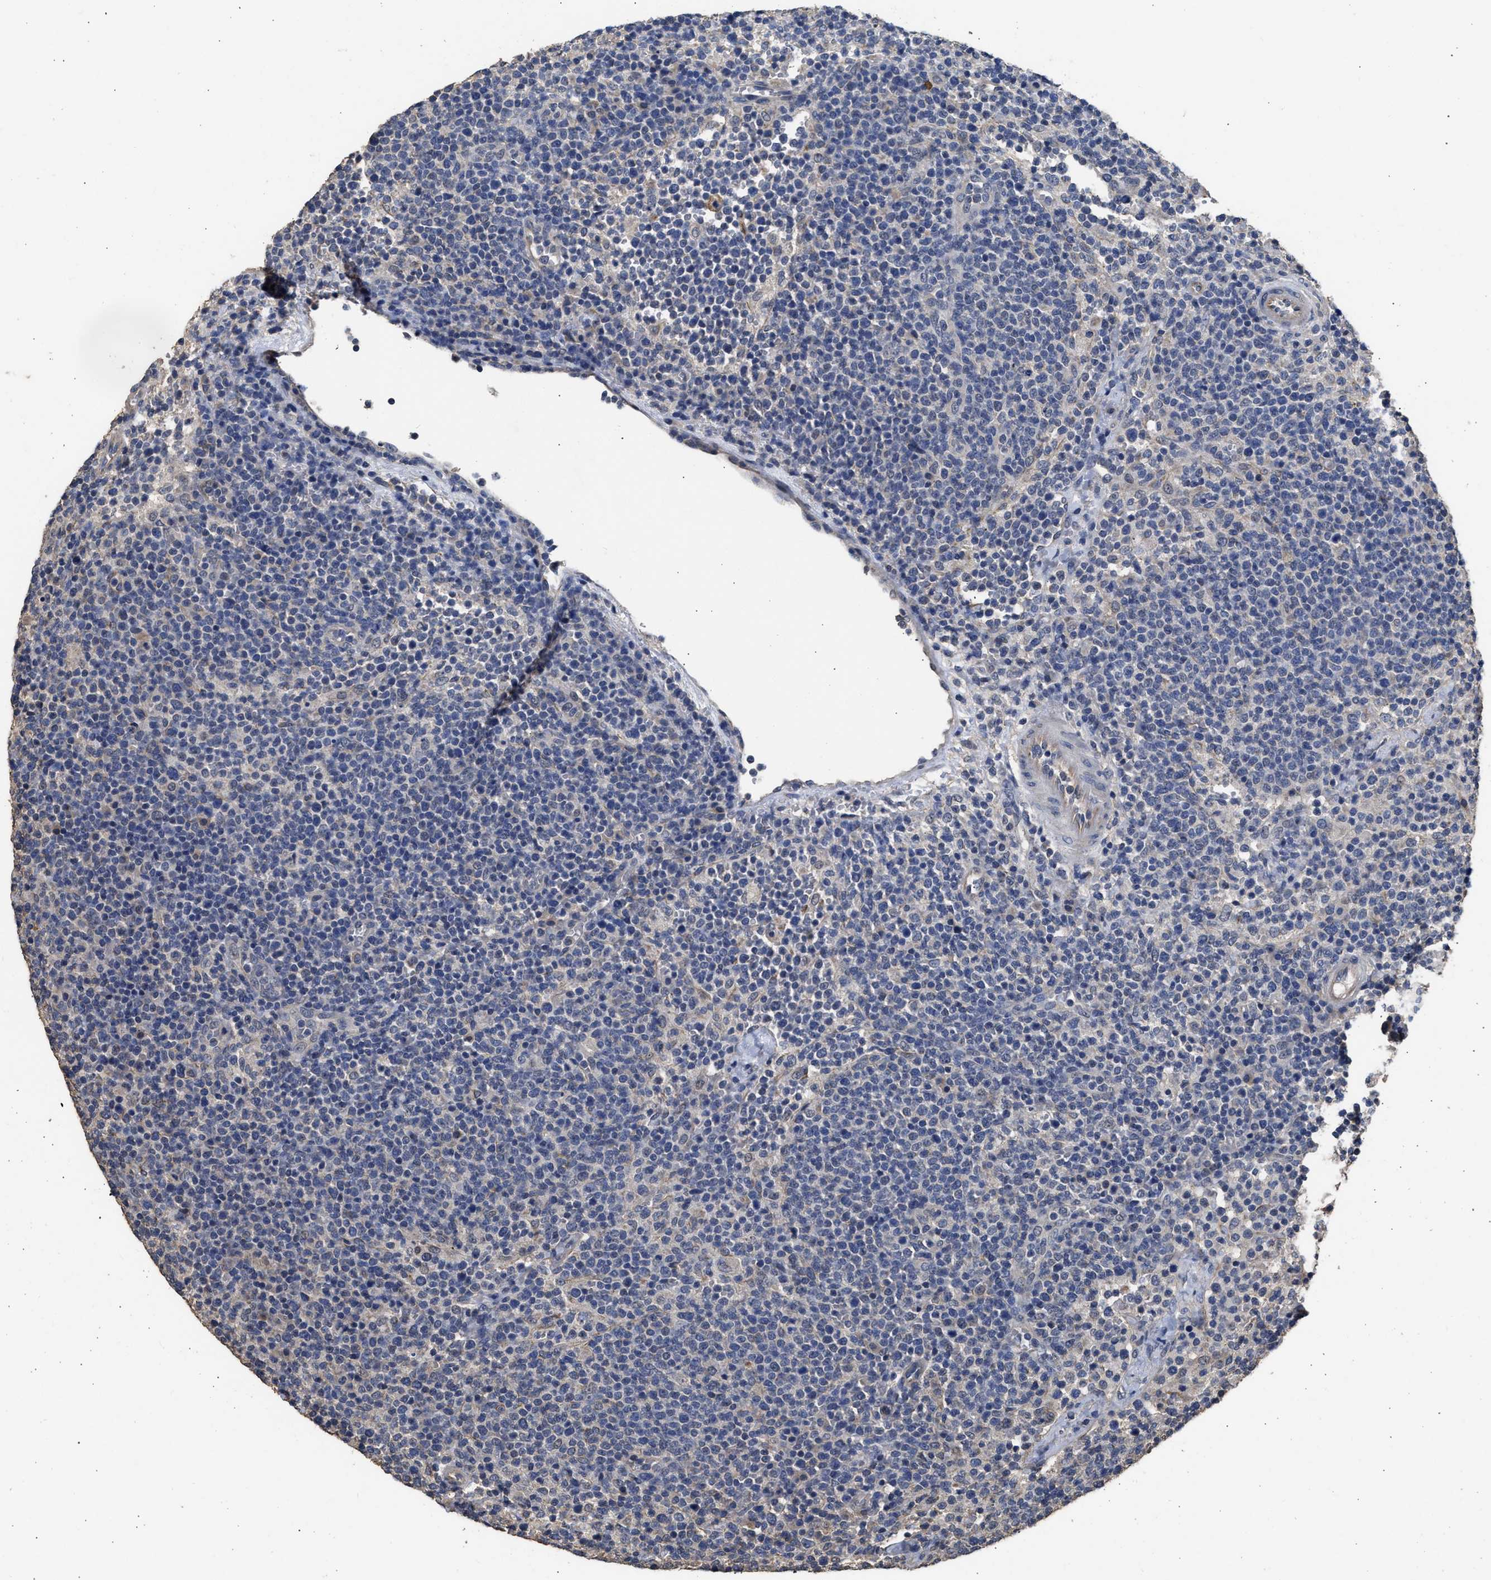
{"staining": {"intensity": "negative", "quantity": "none", "location": "none"}, "tissue": "lymphoma", "cell_type": "Tumor cells", "image_type": "cancer", "snomed": [{"axis": "morphology", "description": "Malignant lymphoma, non-Hodgkin's type, High grade"}, {"axis": "topography", "description": "Lymph node"}], "caption": "DAB (3,3'-diaminobenzidine) immunohistochemical staining of lymphoma reveals no significant staining in tumor cells.", "gene": "SPINT2", "patient": {"sex": "male", "age": 61}}